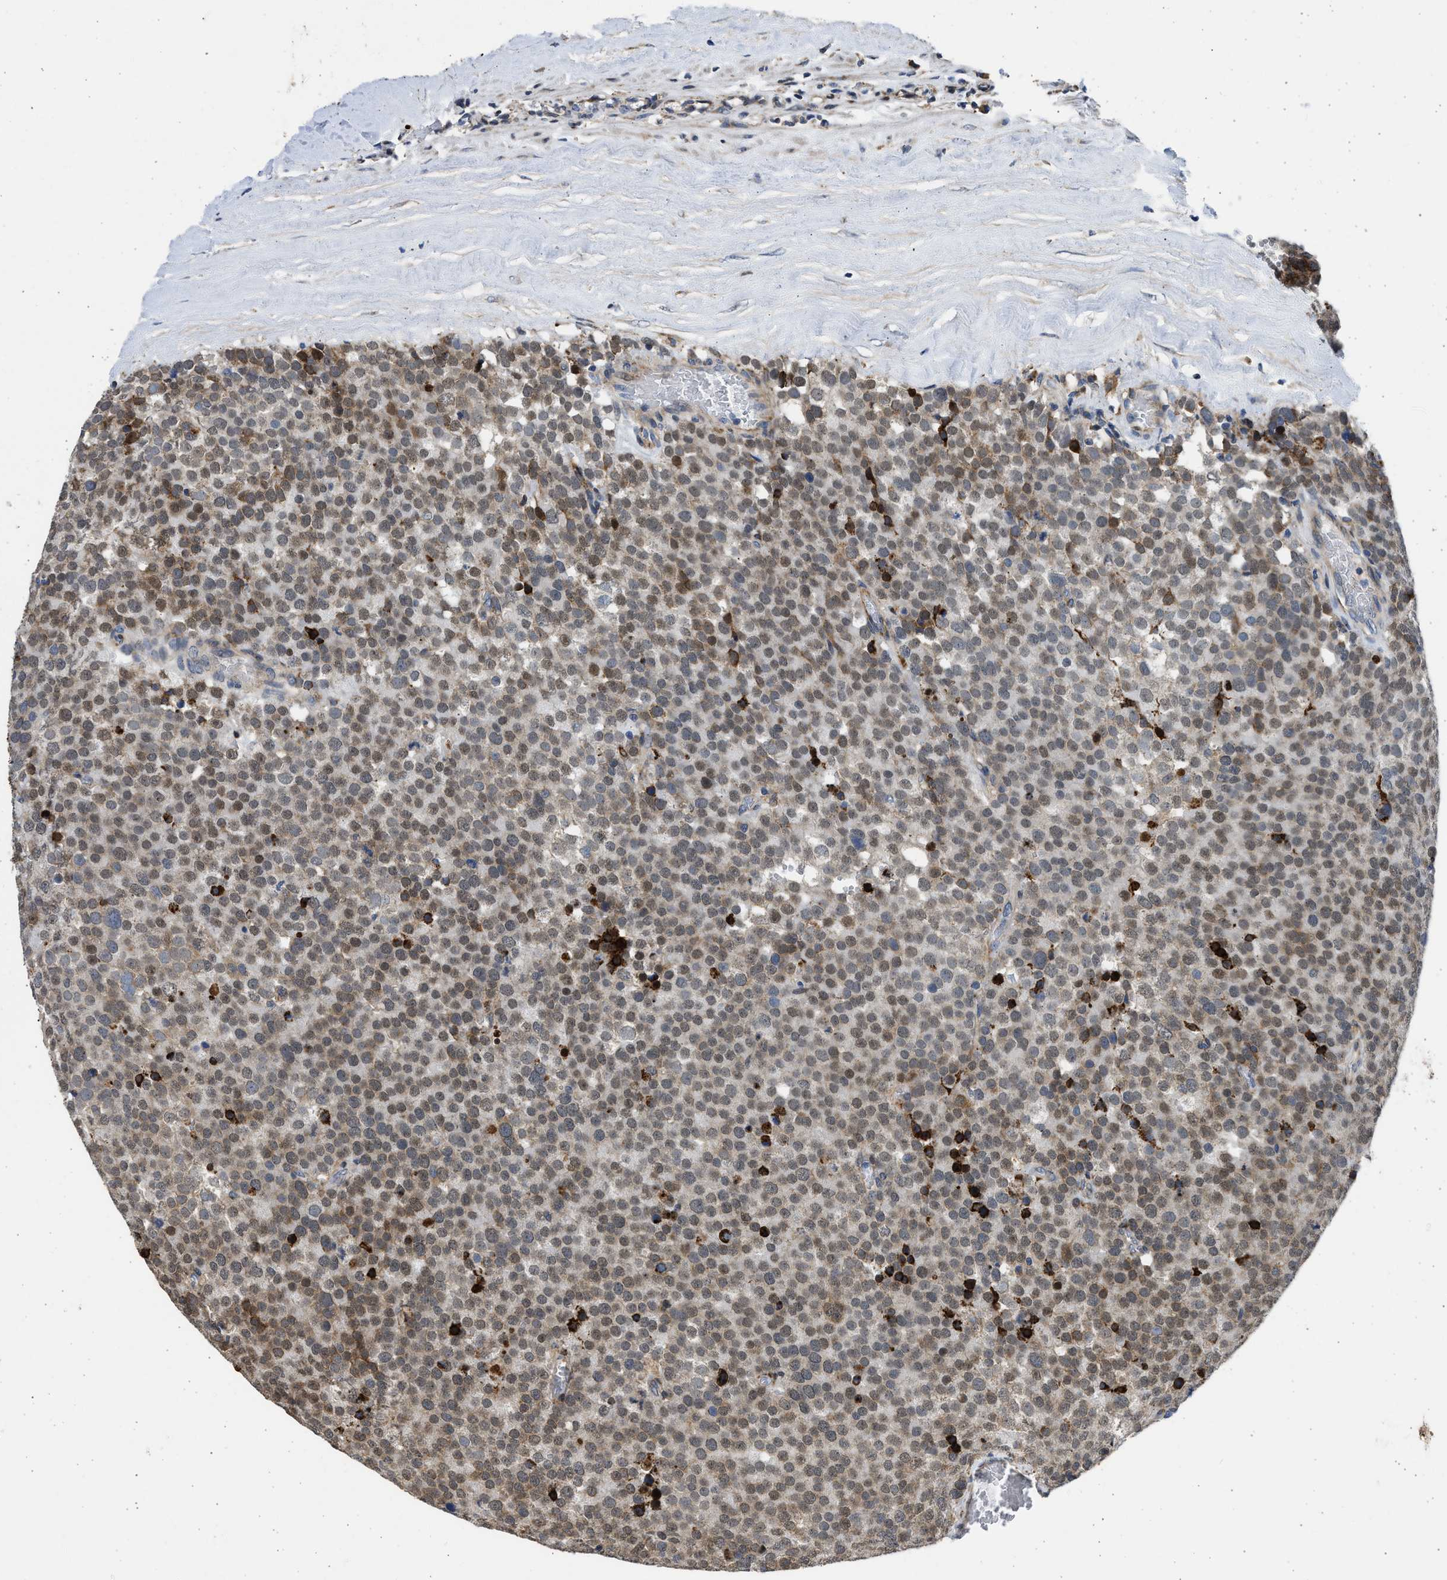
{"staining": {"intensity": "moderate", "quantity": ">75%", "location": "cytoplasmic/membranous"}, "tissue": "testis cancer", "cell_type": "Tumor cells", "image_type": "cancer", "snomed": [{"axis": "morphology", "description": "Normal tissue, NOS"}, {"axis": "morphology", "description": "Seminoma, NOS"}, {"axis": "topography", "description": "Testis"}], "caption": "Protein expression analysis of human testis cancer (seminoma) reveals moderate cytoplasmic/membranous positivity in about >75% of tumor cells.", "gene": "PLD2", "patient": {"sex": "male", "age": 71}}